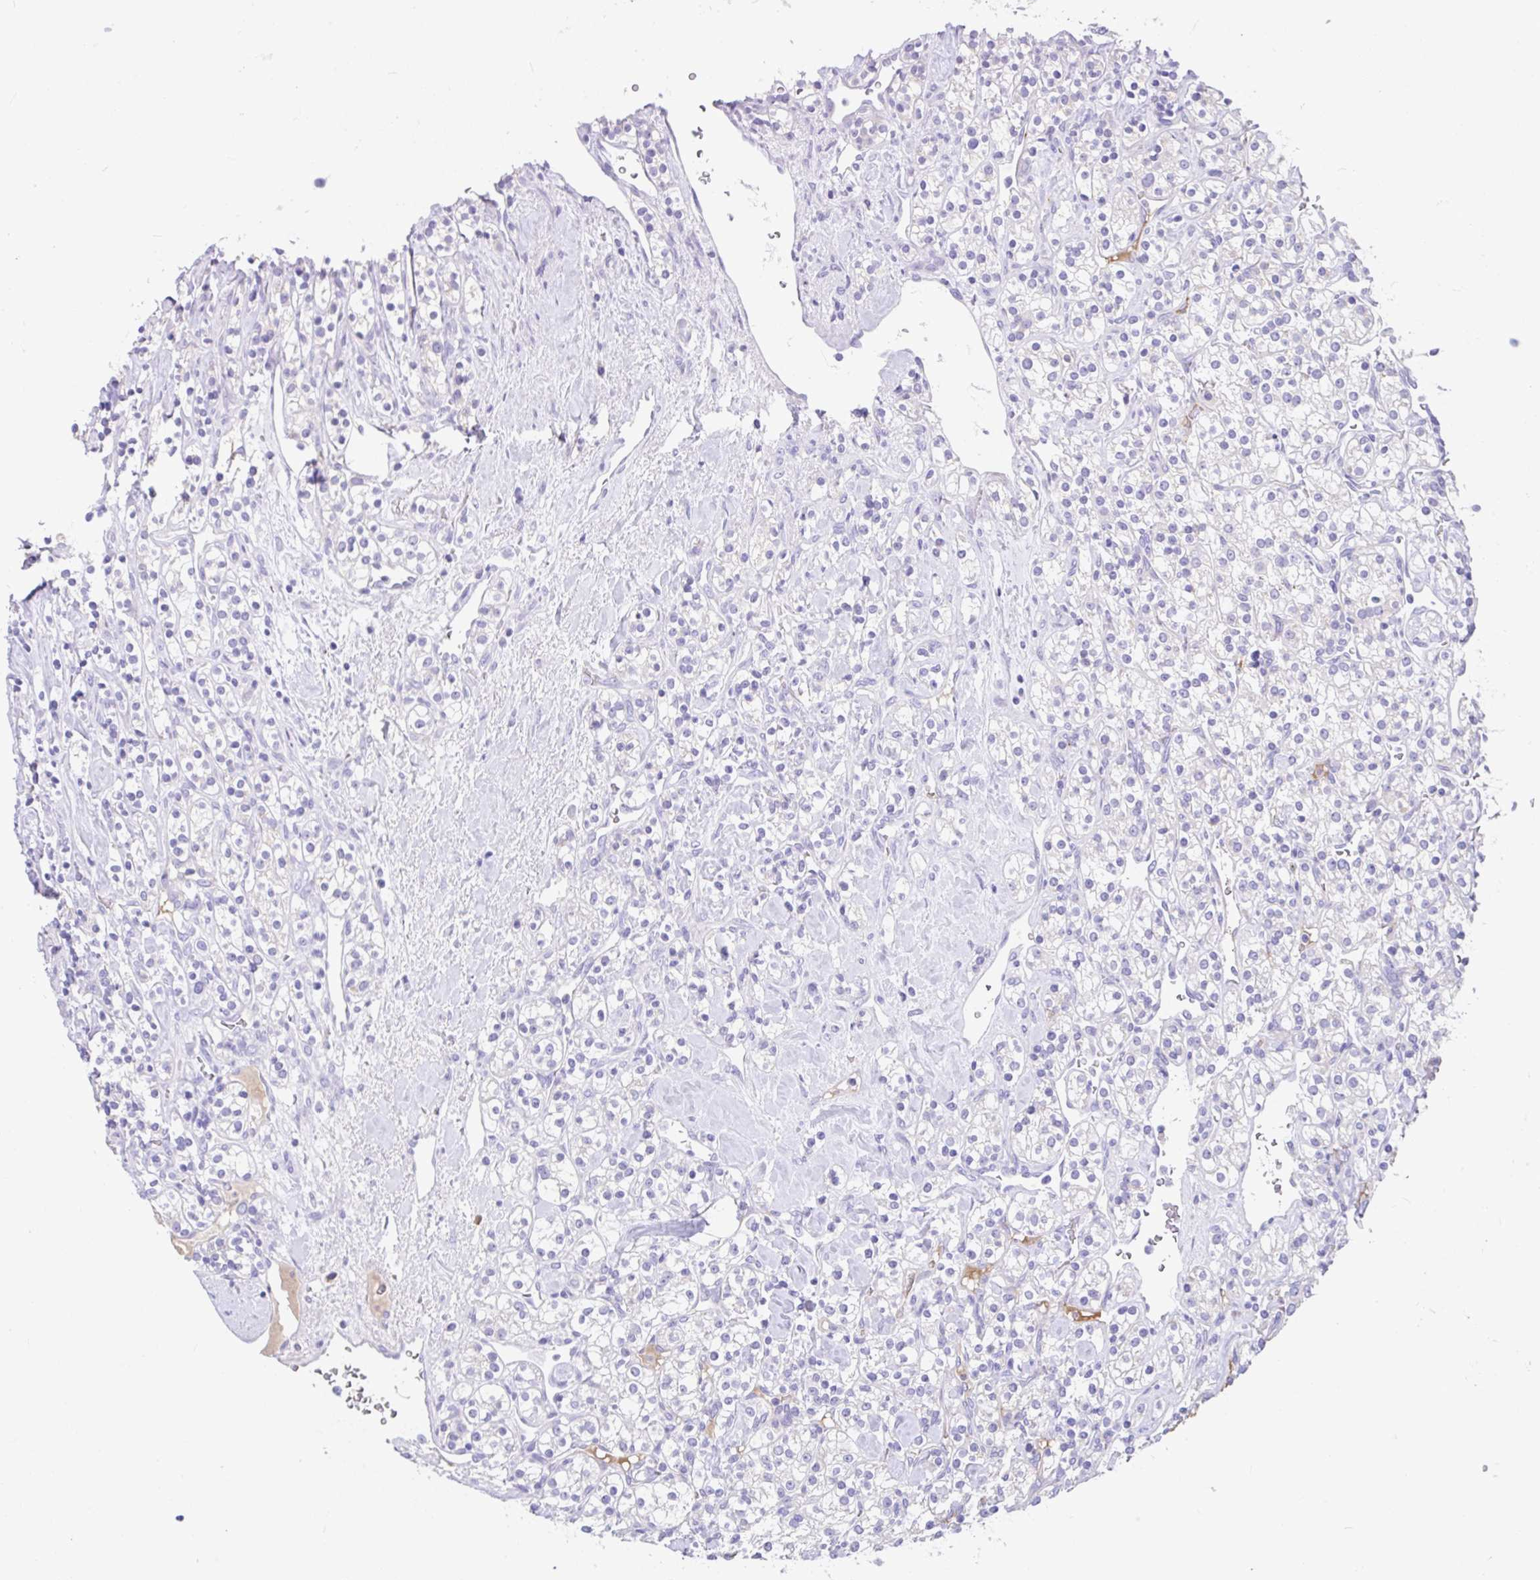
{"staining": {"intensity": "negative", "quantity": "none", "location": "none"}, "tissue": "renal cancer", "cell_type": "Tumor cells", "image_type": "cancer", "snomed": [{"axis": "morphology", "description": "Adenocarcinoma, NOS"}, {"axis": "topography", "description": "Kidney"}], "caption": "Tumor cells are negative for brown protein staining in renal cancer.", "gene": "CCSAP", "patient": {"sex": "male", "age": 77}}